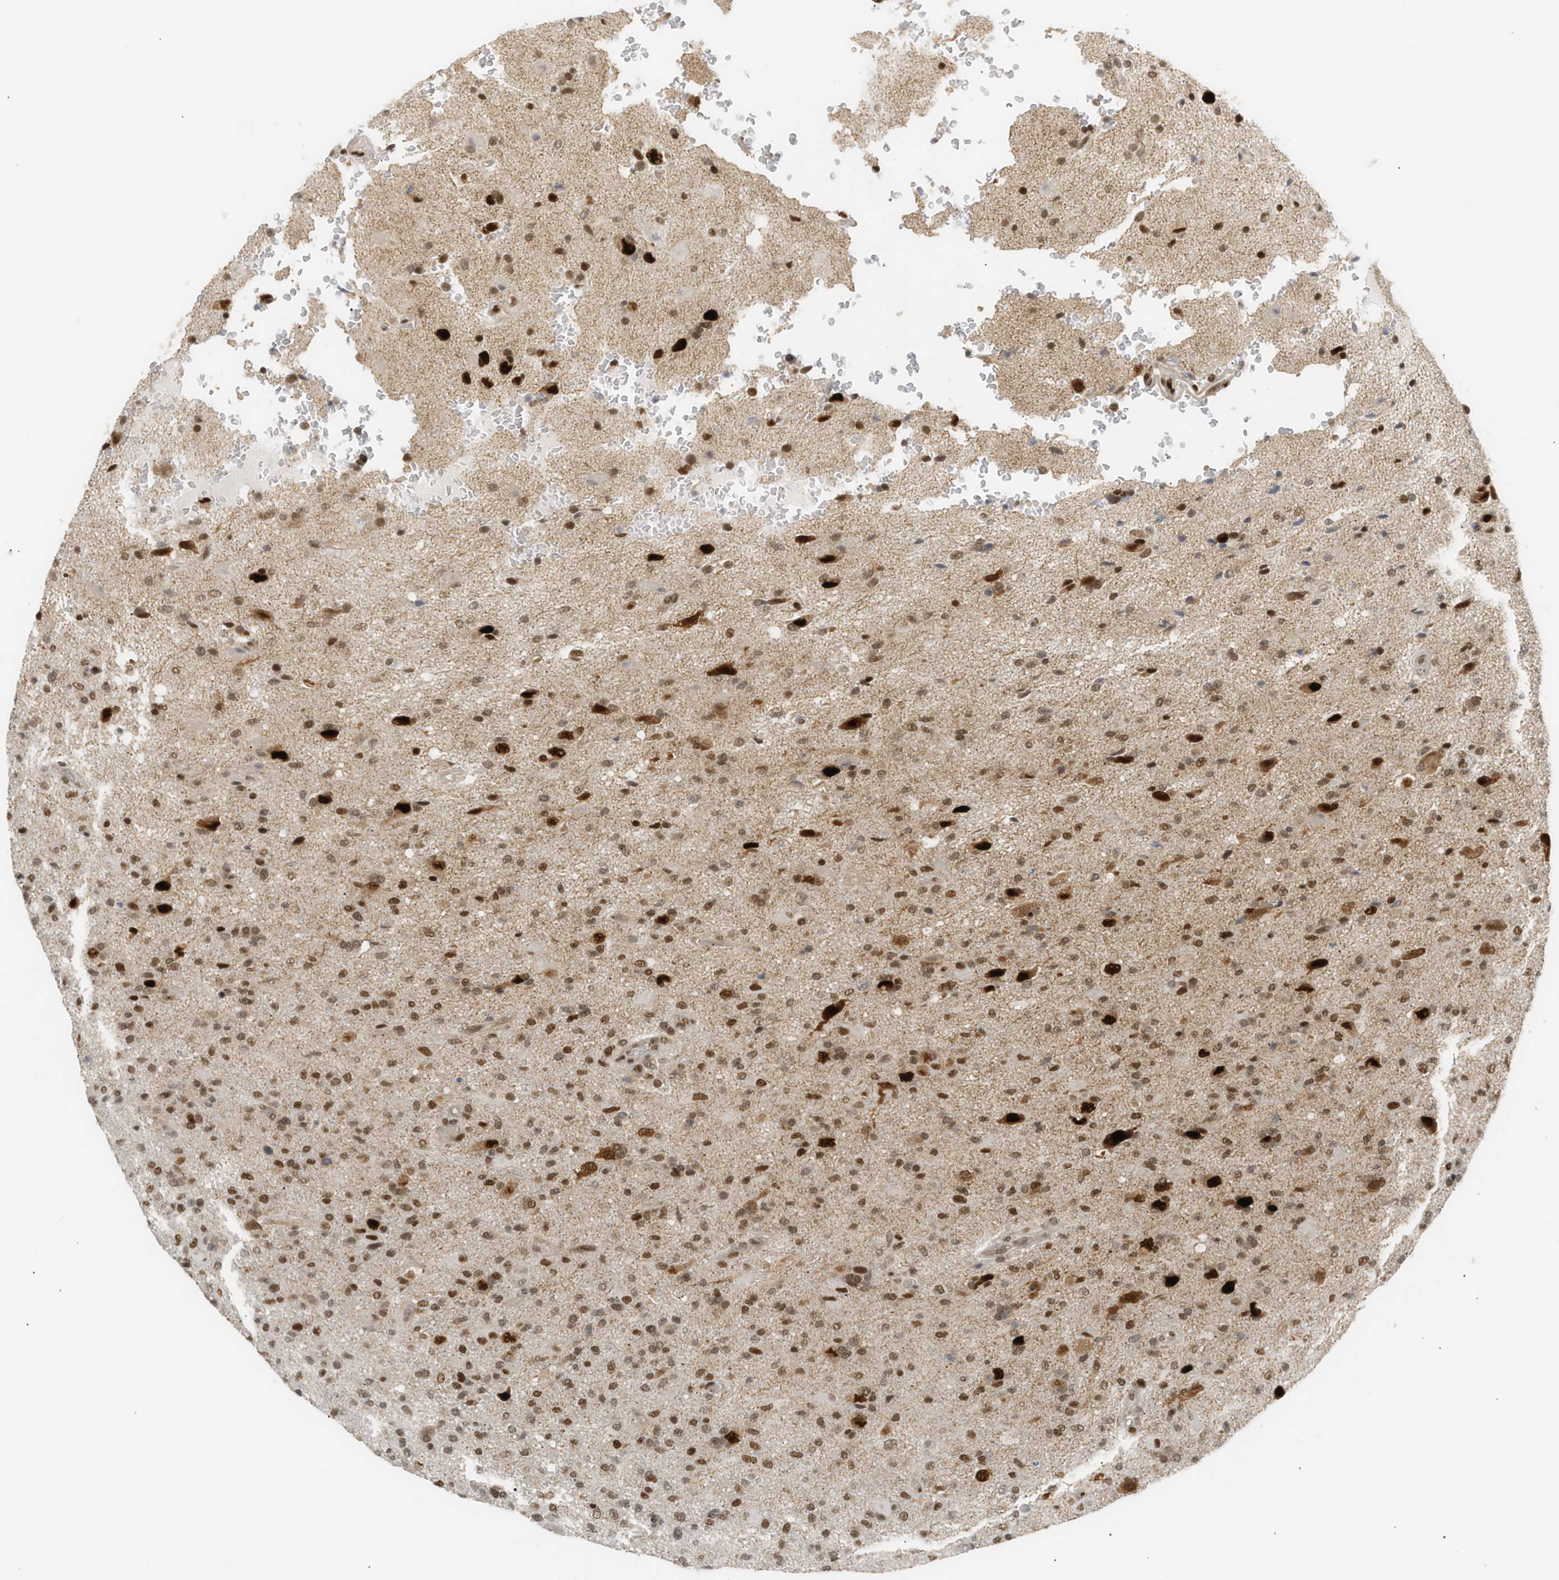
{"staining": {"intensity": "strong", "quantity": ">75%", "location": "nuclear"}, "tissue": "glioma", "cell_type": "Tumor cells", "image_type": "cancer", "snomed": [{"axis": "morphology", "description": "Glioma, malignant, High grade"}, {"axis": "topography", "description": "Brain"}], "caption": "Human high-grade glioma (malignant) stained with a protein marker exhibits strong staining in tumor cells.", "gene": "SSBP2", "patient": {"sex": "male", "age": 71}}